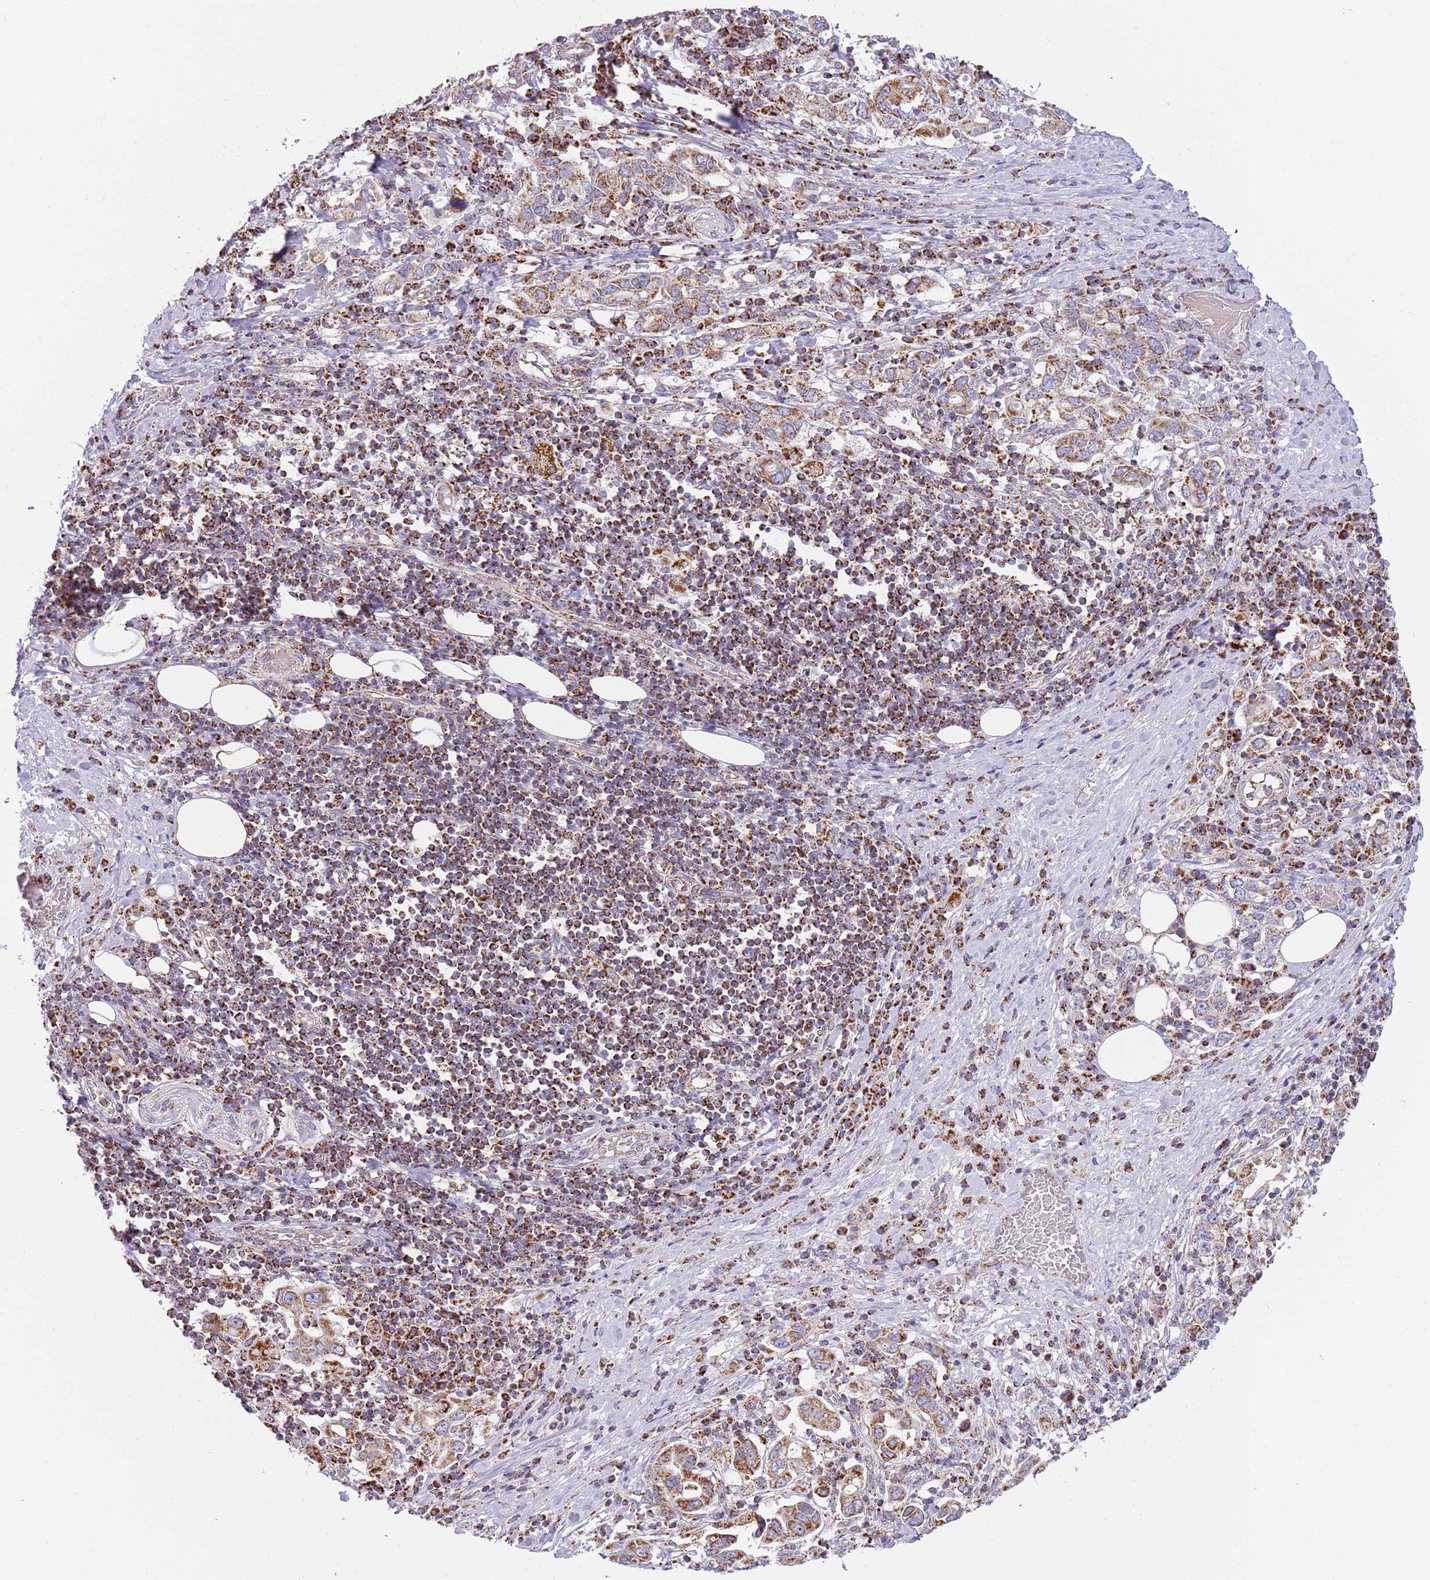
{"staining": {"intensity": "moderate", "quantity": ">75%", "location": "cytoplasmic/membranous"}, "tissue": "stomach cancer", "cell_type": "Tumor cells", "image_type": "cancer", "snomed": [{"axis": "morphology", "description": "Adenocarcinoma, NOS"}, {"axis": "topography", "description": "Stomach, upper"}, {"axis": "topography", "description": "Stomach"}], "caption": "A medium amount of moderate cytoplasmic/membranous expression is present in about >75% of tumor cells in adenocarcinoma (stomach) tissue. Using DAB (brown) and hematoxylin (blue) stains, captured at high magnification using brightfield microscopy.", "gene": "LHX6", "patient": {"sex": "male", "age": 62}}